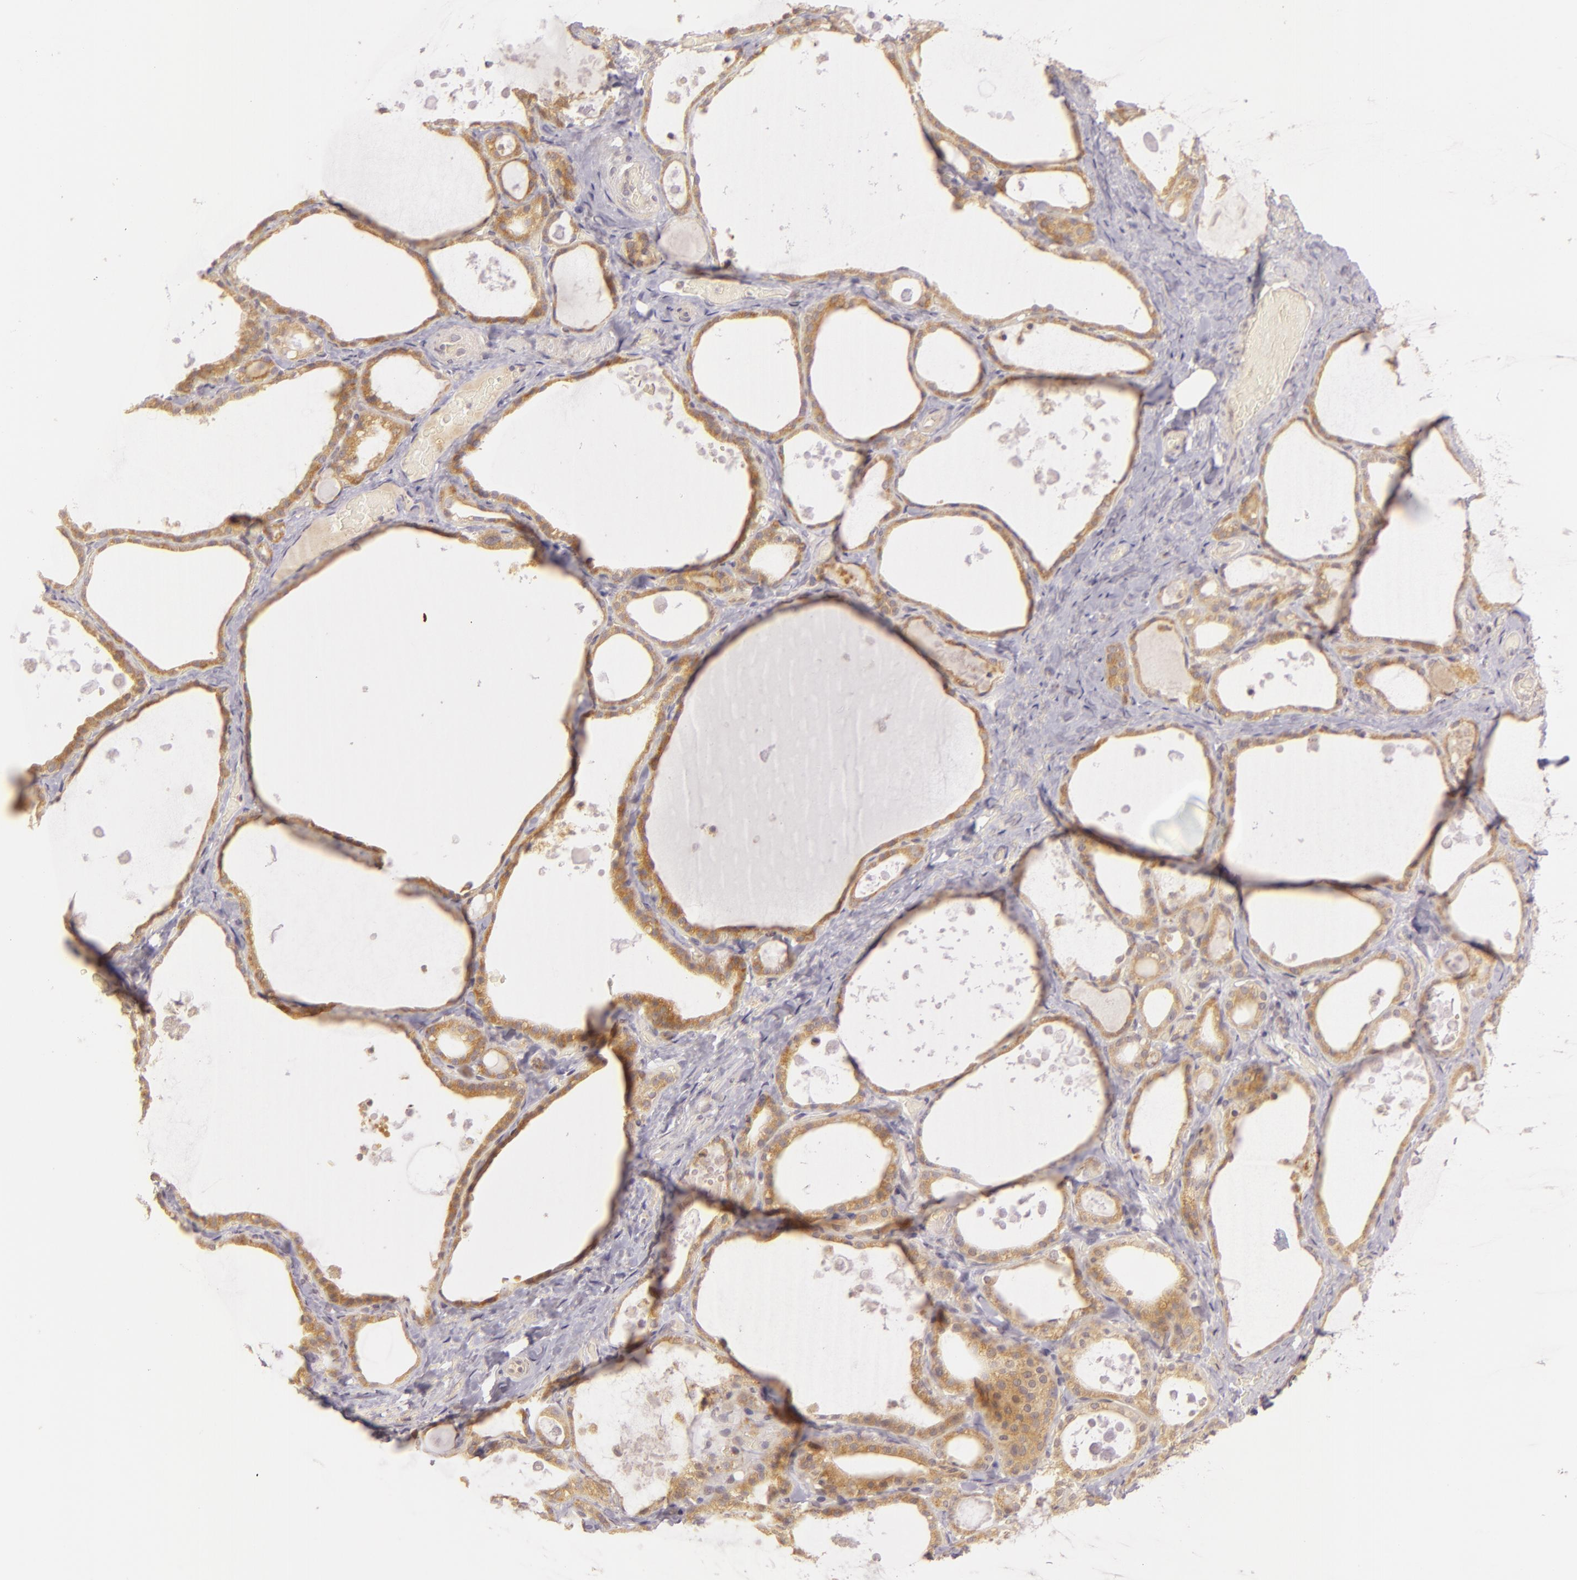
{"staining": {"intensity": "weak", "quantity": ">75%", "location": "cytoplasmic/membranous"}, "tissue": "thyroid gland", "cell_type": "Glandular cells", "image_type": "normal", "snomed": [{"axis": "morphology", "description": "Normal tissue, NOS"}, {"axis": "topography", "description": "Thyroid gland"}], "caption": "Immunohistochemistry (IHC) (DAB) staining of benign thyroid gland displays weak cytoplasmic/membranous protein positivity in approximately >75% of glandular cells. Nuclei are stained in blue.", "gene": "PPP1R3F", "patient": {"sex": "male", "age": 61}}